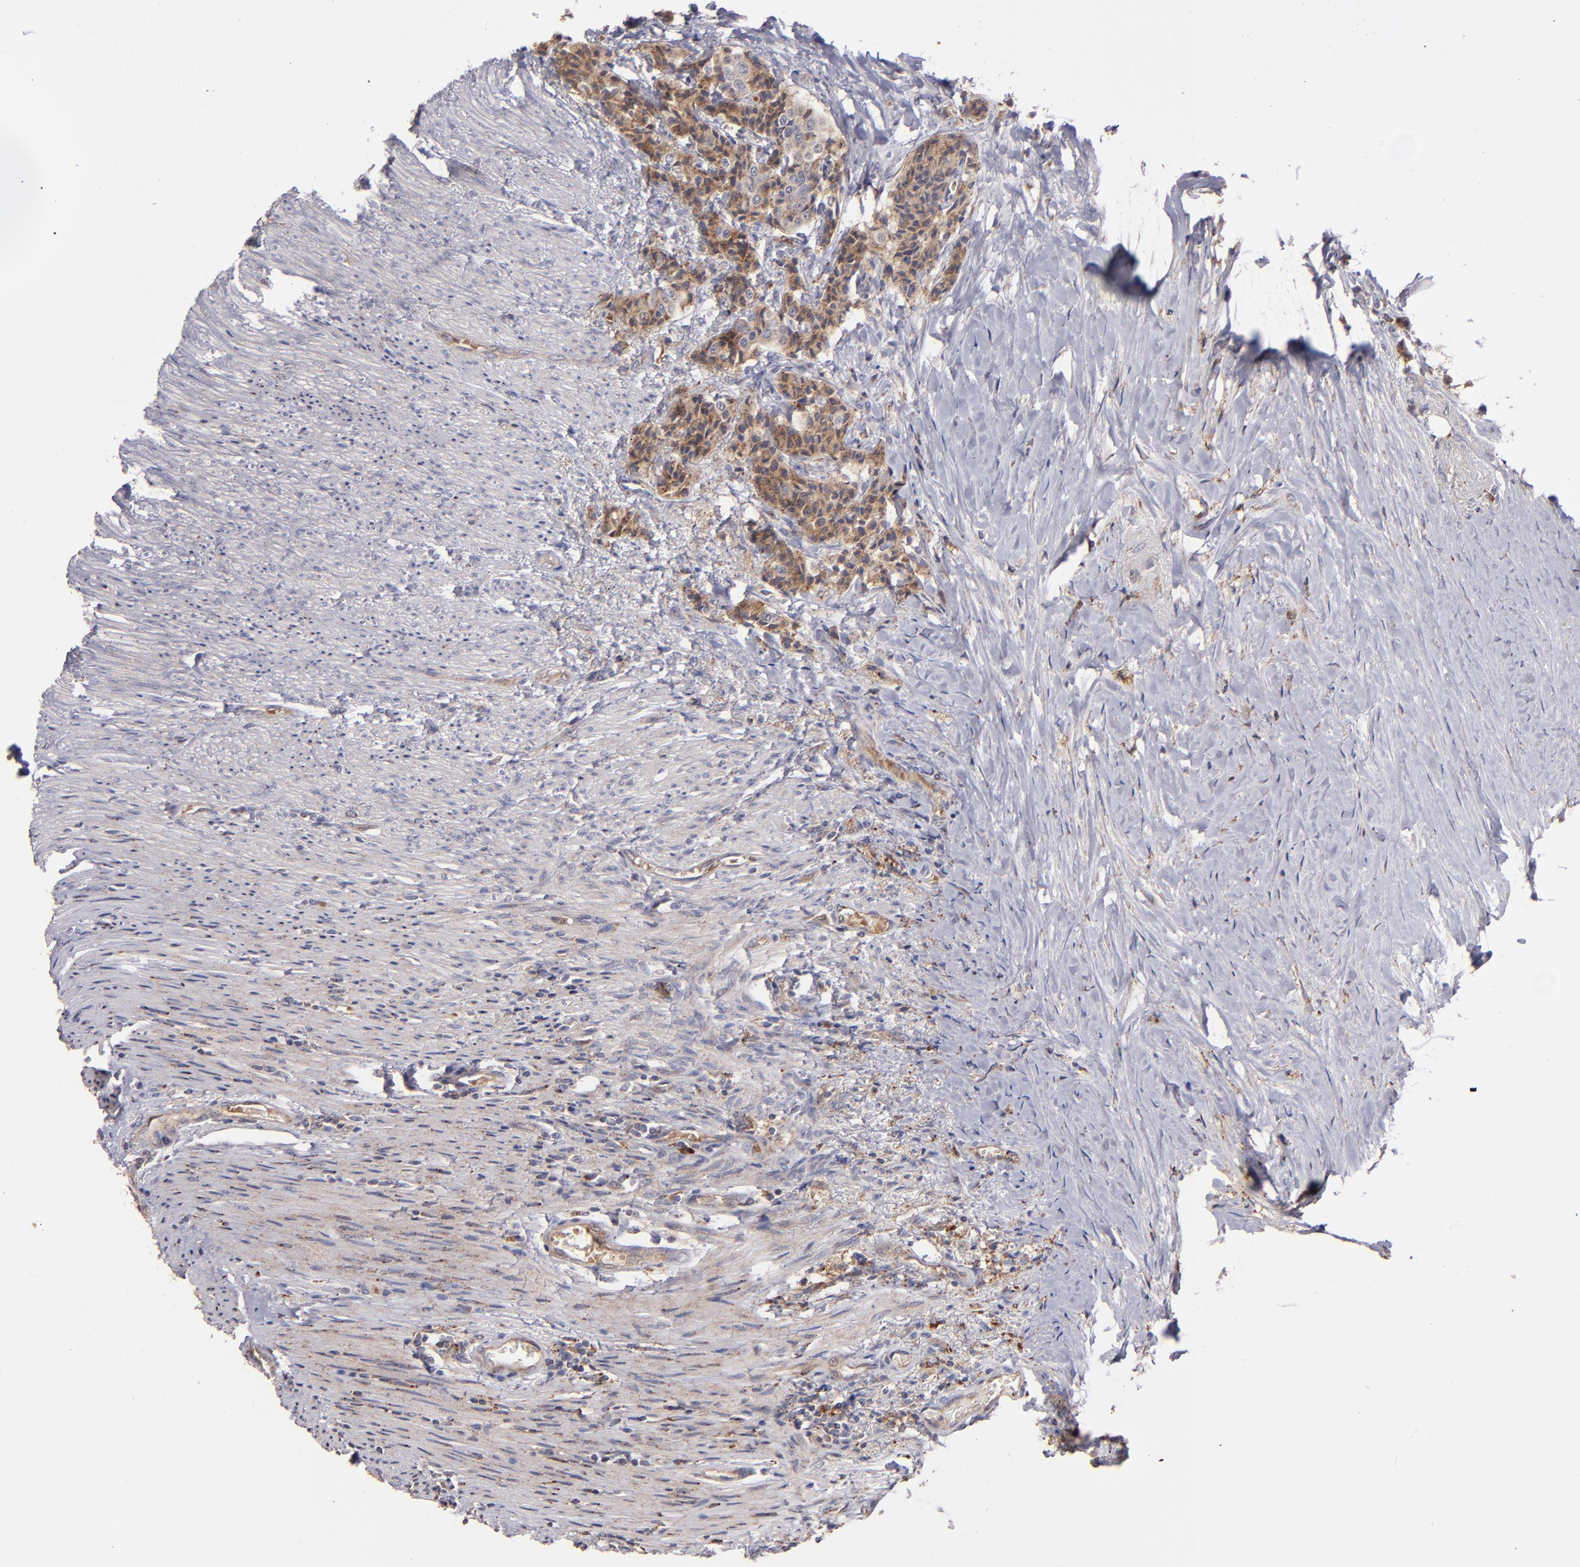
{"staining": {"intensity": "moderate", "quantity": ">75%", "location": "cytoplasmic/membranous"}, "tissue": "carcinoid", "cell_type": "Tumor cells", "image_type": "cancer", "snomed": [{"axis": "morphology", "description": "Carcinoid, malignant, NOS"}, {"axis": "topography", "description": "Colon"}], "caption": "Carcinoid (malignant) was stained to show a protein in brown. There is medium levels of moderate cytoplasmic/membranous positivity in approximately >75% of tumor cells.", "gene": "IFIH1", "patient": {"sex": "female", "age": 61}}